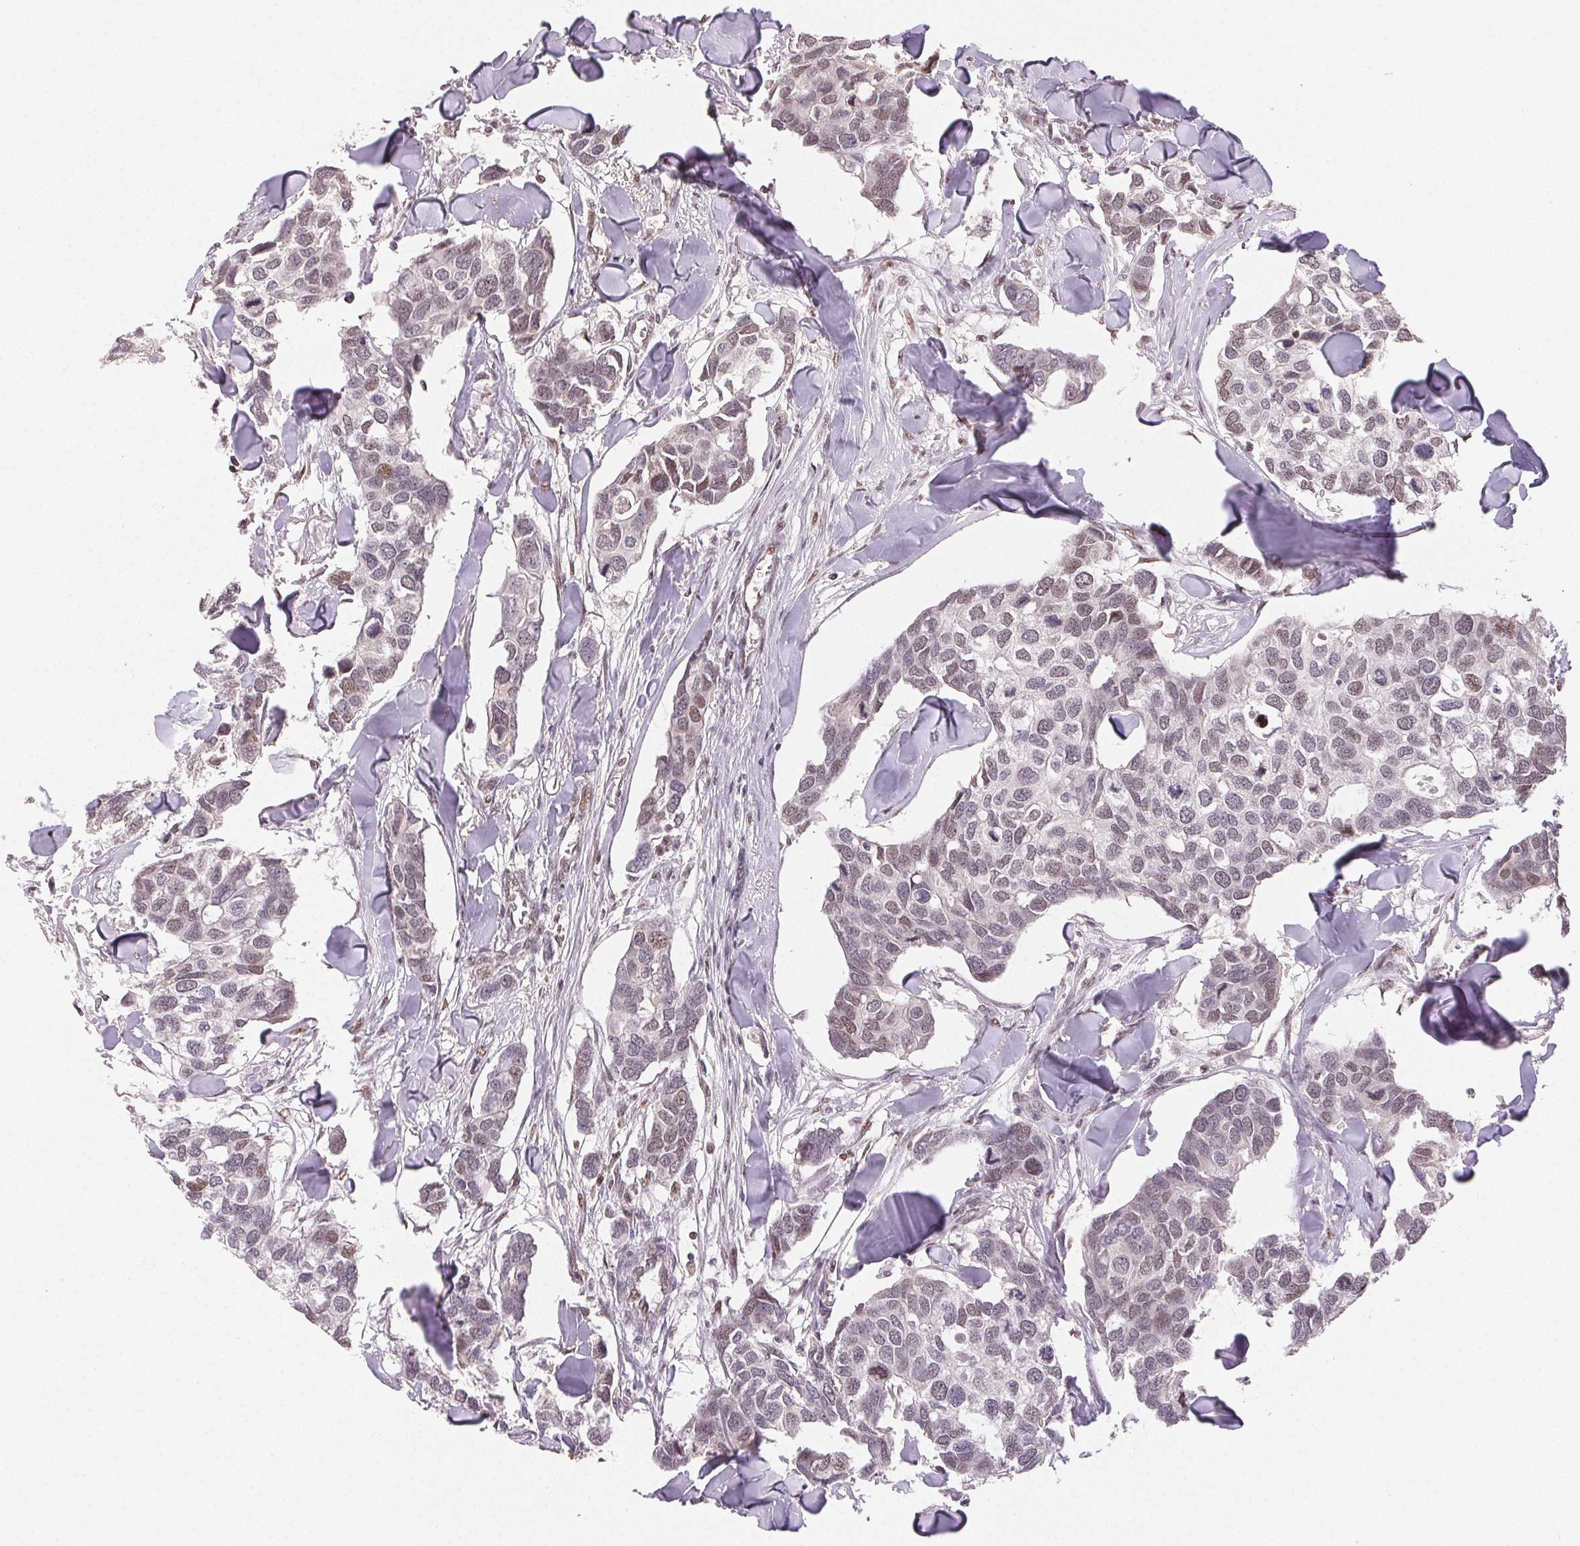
{"staining": {"intensity": "weak", "quantity": "25%-75%", "location": "nuclear"}, "tissue": "breast cancer", "cell_type": "Tumor cells", "image_type": "cancer", "snomed": [{"axis": "morphology", "description": "Duct carcinoma"}, {"axis": "topography", "description": "Breast"}], "caption": "Immunohistochemical staining of human breast intraductal carcinoma shows weak nuclear protein expression in about 25%-75% of tumor cells.", "gene": "MAPKAPK2", "patient": {"sex": "female", "age": 83}}